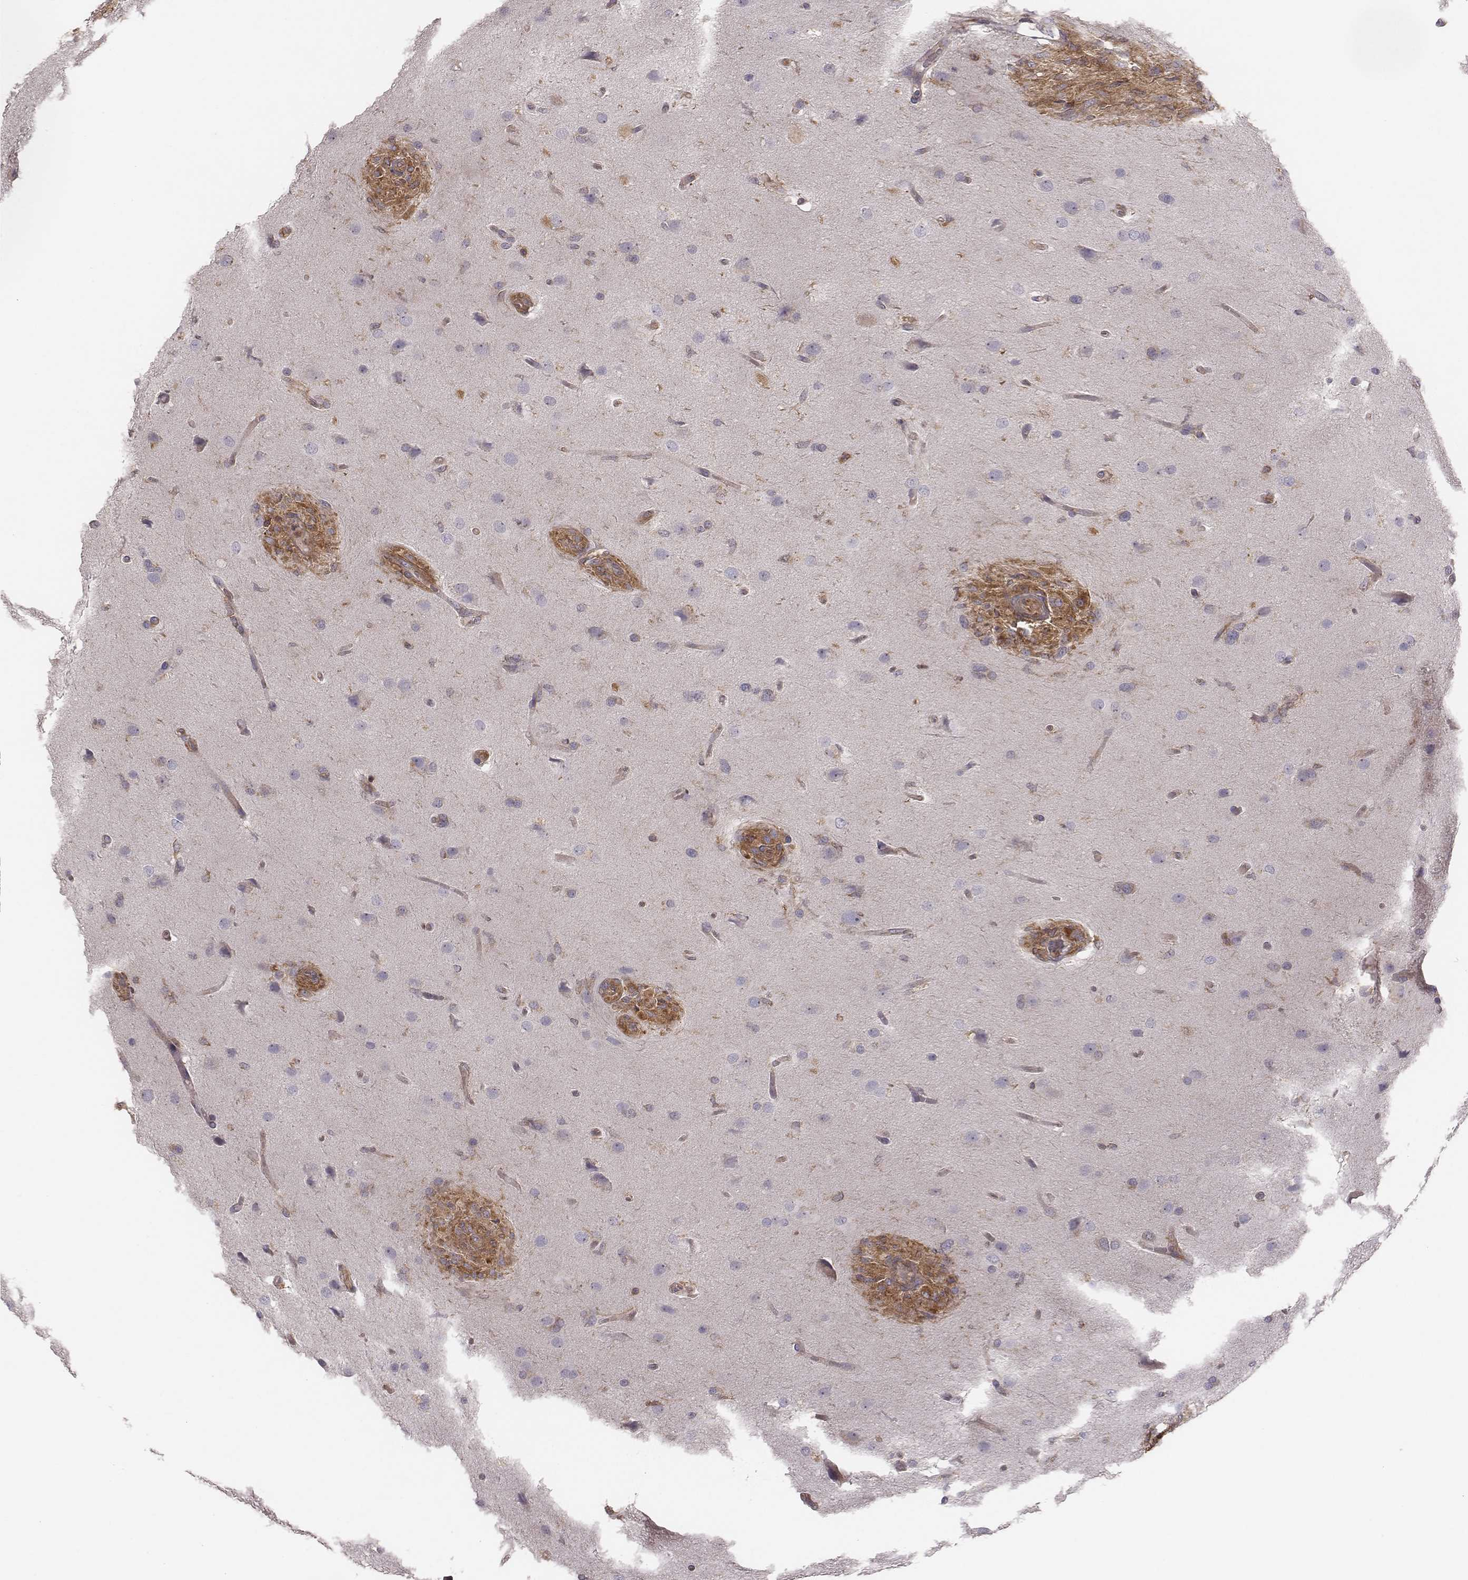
{"staining": {"intensity": "negative", "quantity": "none", "location": "none"}, "tissue": "glioma", "cell_type": "Tumor cells", "image_type": "cancer", "snomed": [{"axis": "morphology", "description": "Glioma, malignant, High grade"}, {"axis": "topography", "description": "Brain"}], "caption": "Photomicrograph shows no significant protein staining in tumor cells of glioma.", "gene": "CAD", "patient": {"sex": "male", "age": 68}}